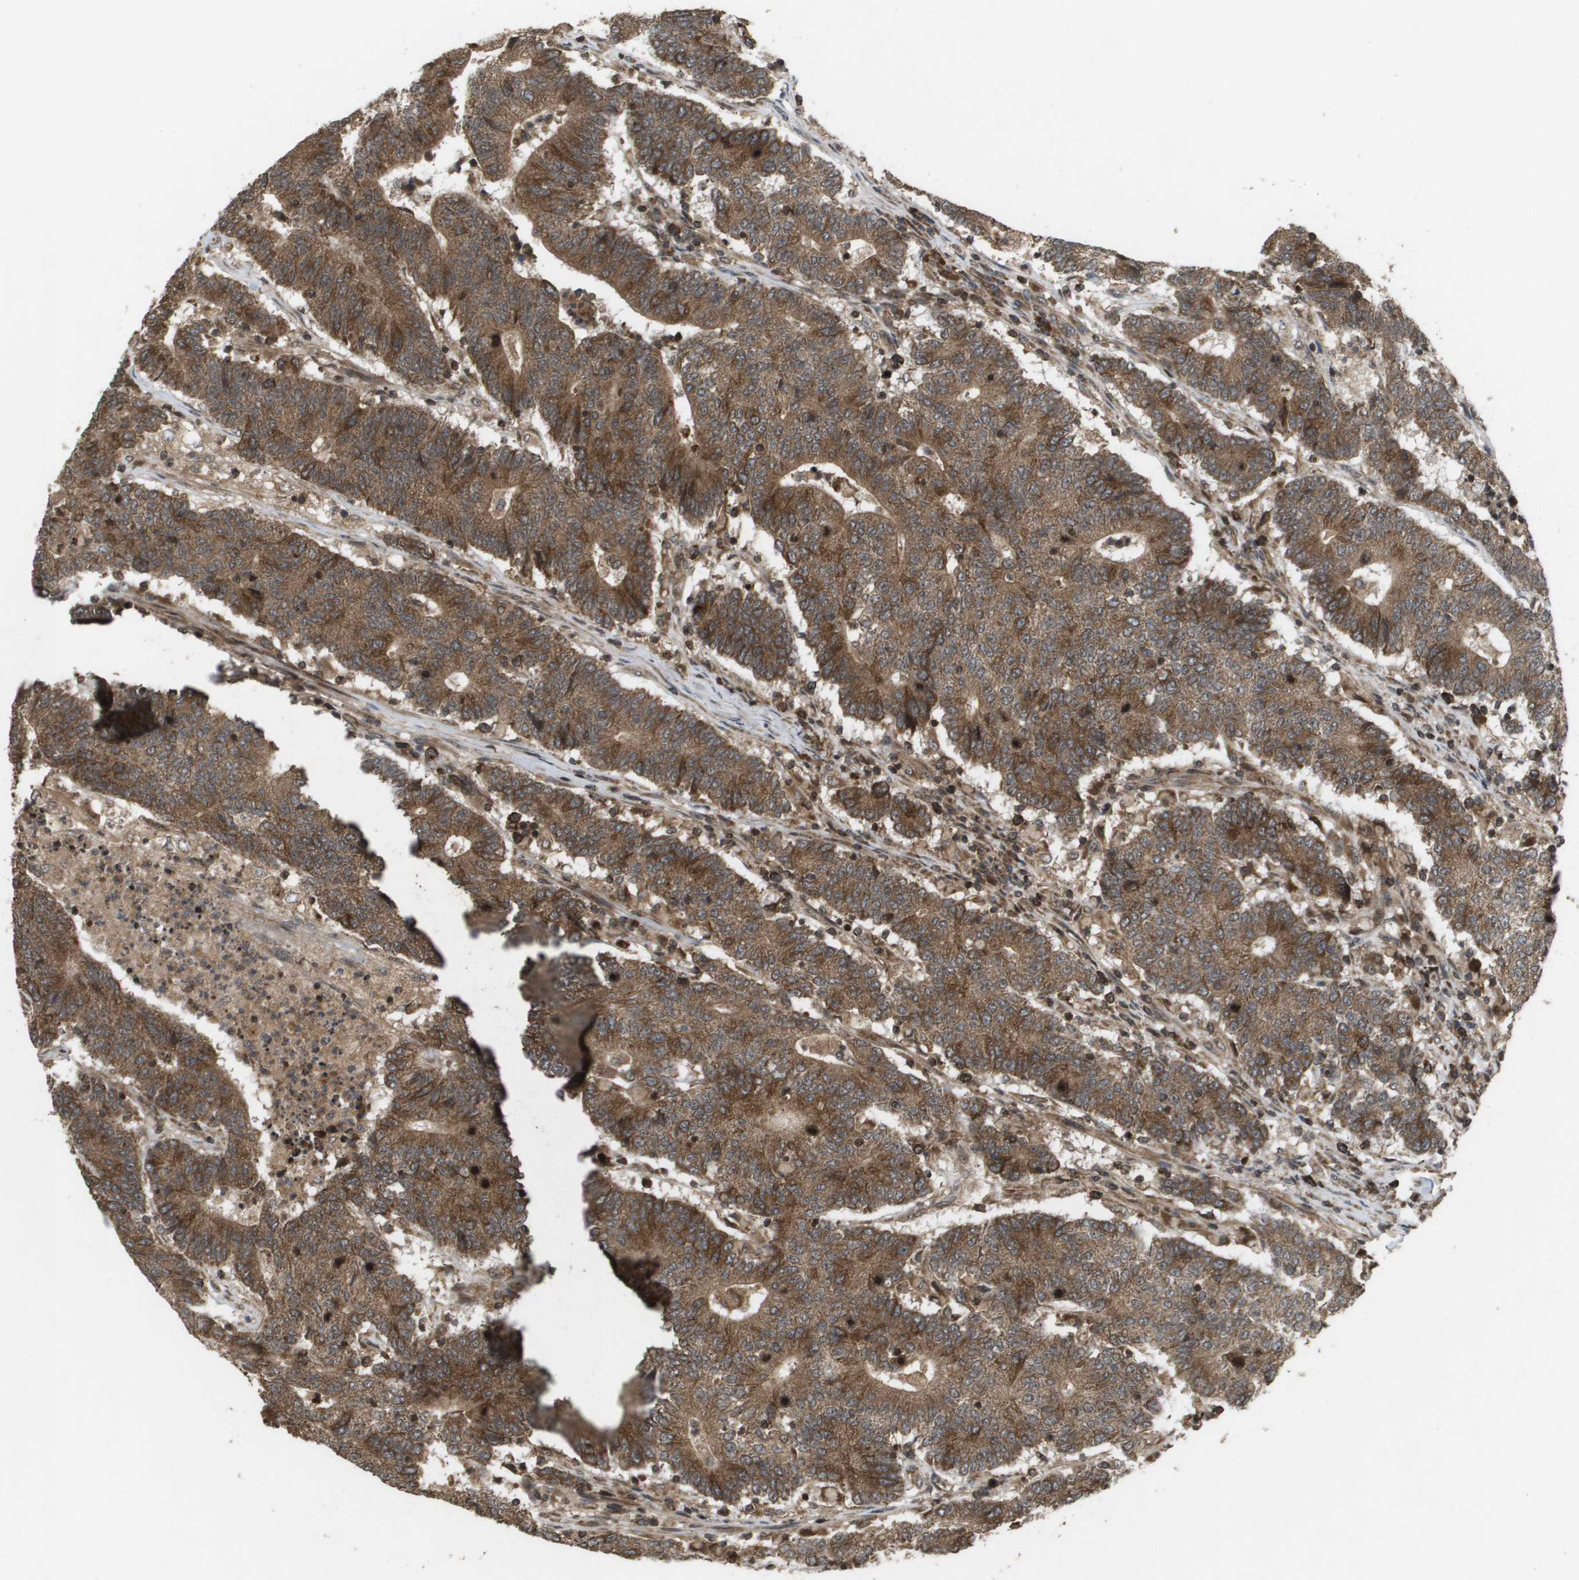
{"staining": {"intensity": "strong", "quantity": ">75%", "location": "cytoplasmic/membranous"}, "tissue": "colorectal cancer", "cell_type": "Tumor cells", "image_type": "cancer", "snomed": [{"axis": "morphology", "description": "Normal tissue, NOS"}, {"axis": "morphology", "description": "Adenocarcinoma, NOS"}, {"axis": "topography", "description": "Colon"}], "caption": "Immunohistochemical staining of colorectal cancer shows high levels of strong cytoplasmic/membranous expression in about >75% of tumor cells.", "gene": "KIF11", "patient": {"sex": "female", "age": 75}}